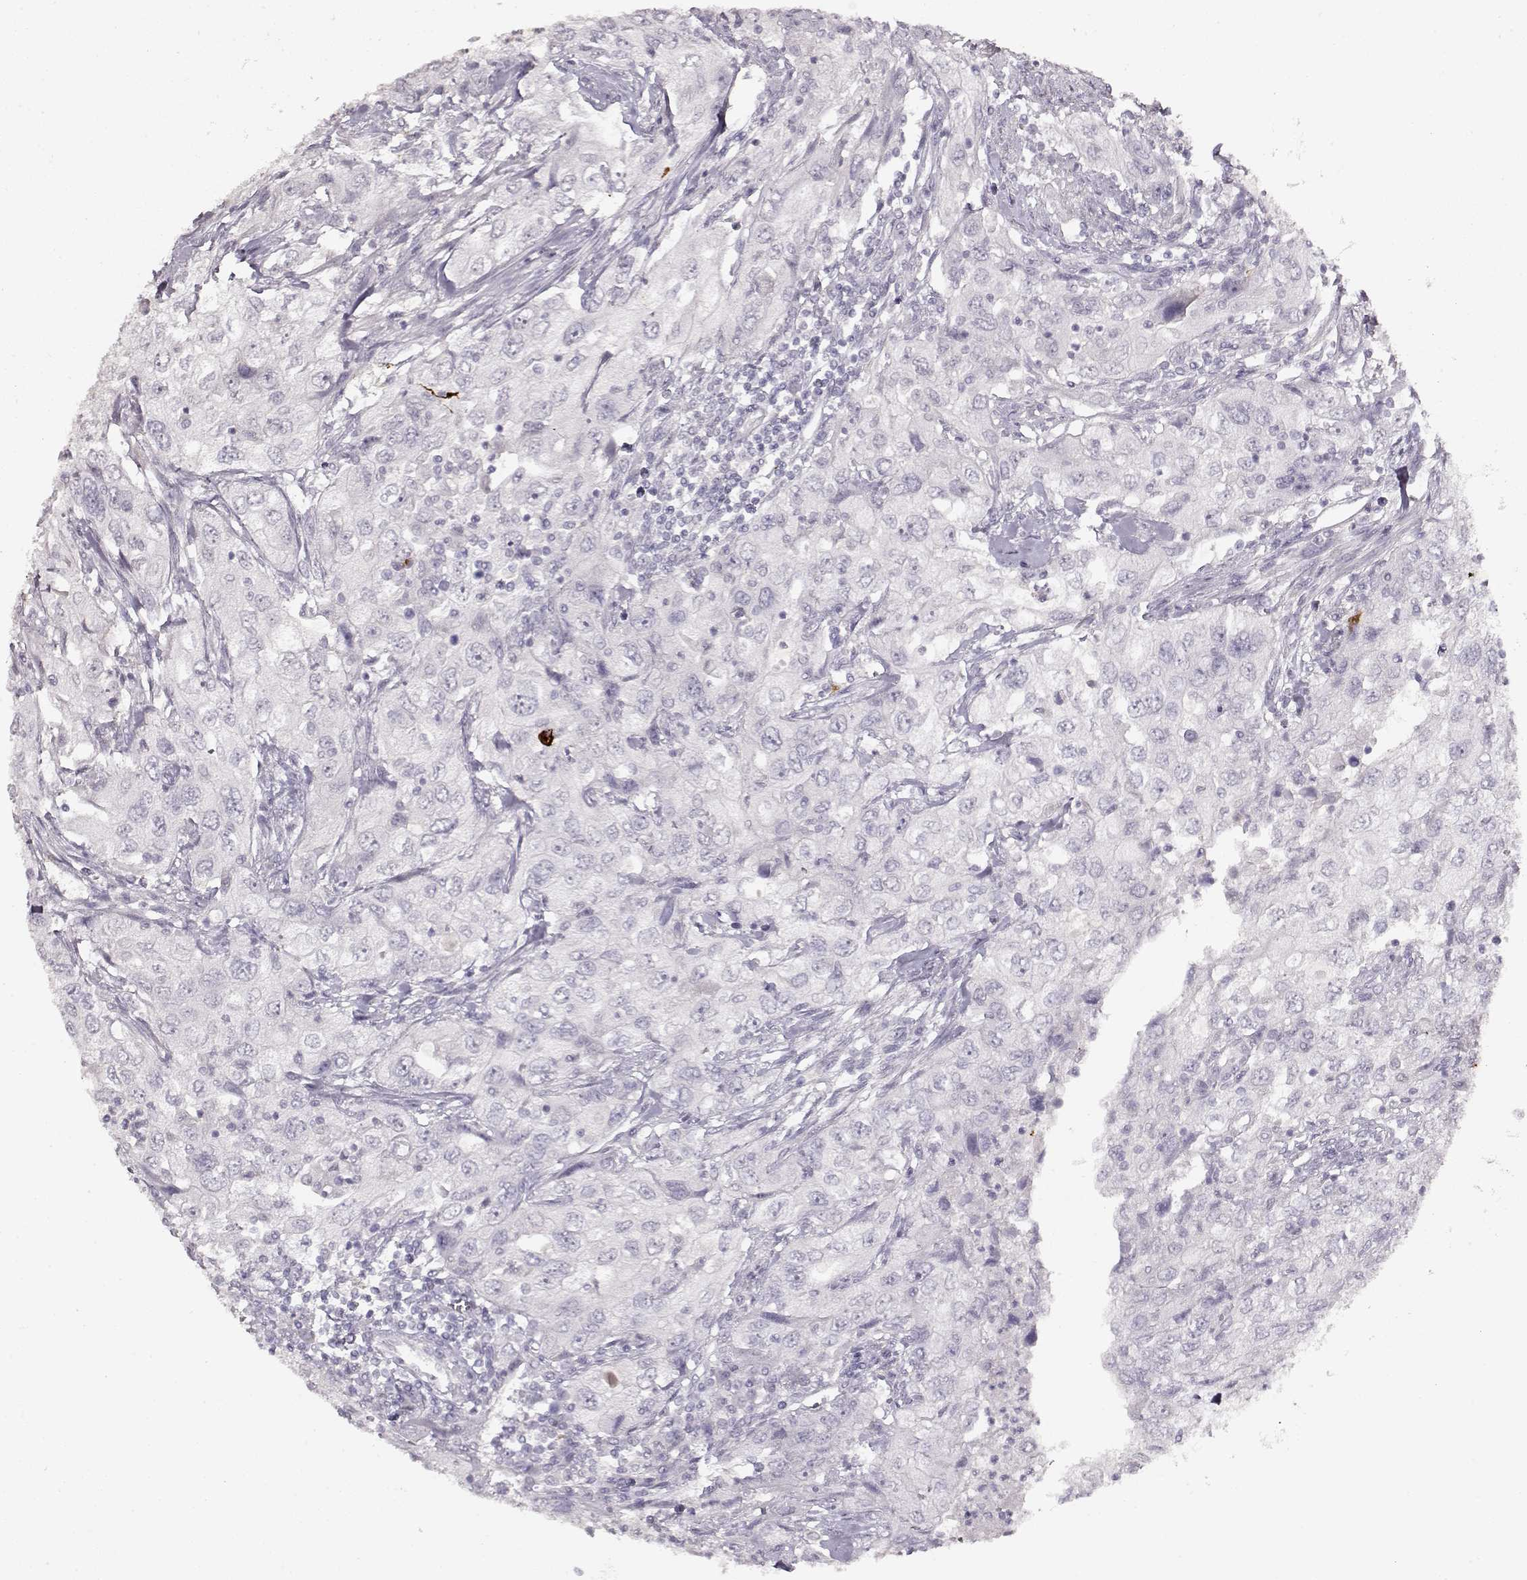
{"staining": {"intensity": "negative", "quantity": "none", "location": "none"}, "tissue": "urothelial cancer", "cell_type": "Tumor cells", "image_type": "cancer", "snomed": [{"axis": "morphology", "description": "Urothelial carcinoma, High grade"}, {"axis": "topography", "description": "Urinary bladder"}], "caption": "This is an immunohistochemistry (IHC) image of human urothelial cancer. There is no staining in tumor cells.", "gene": "S100B", "patient": {"sex": "male", "age": 76}}